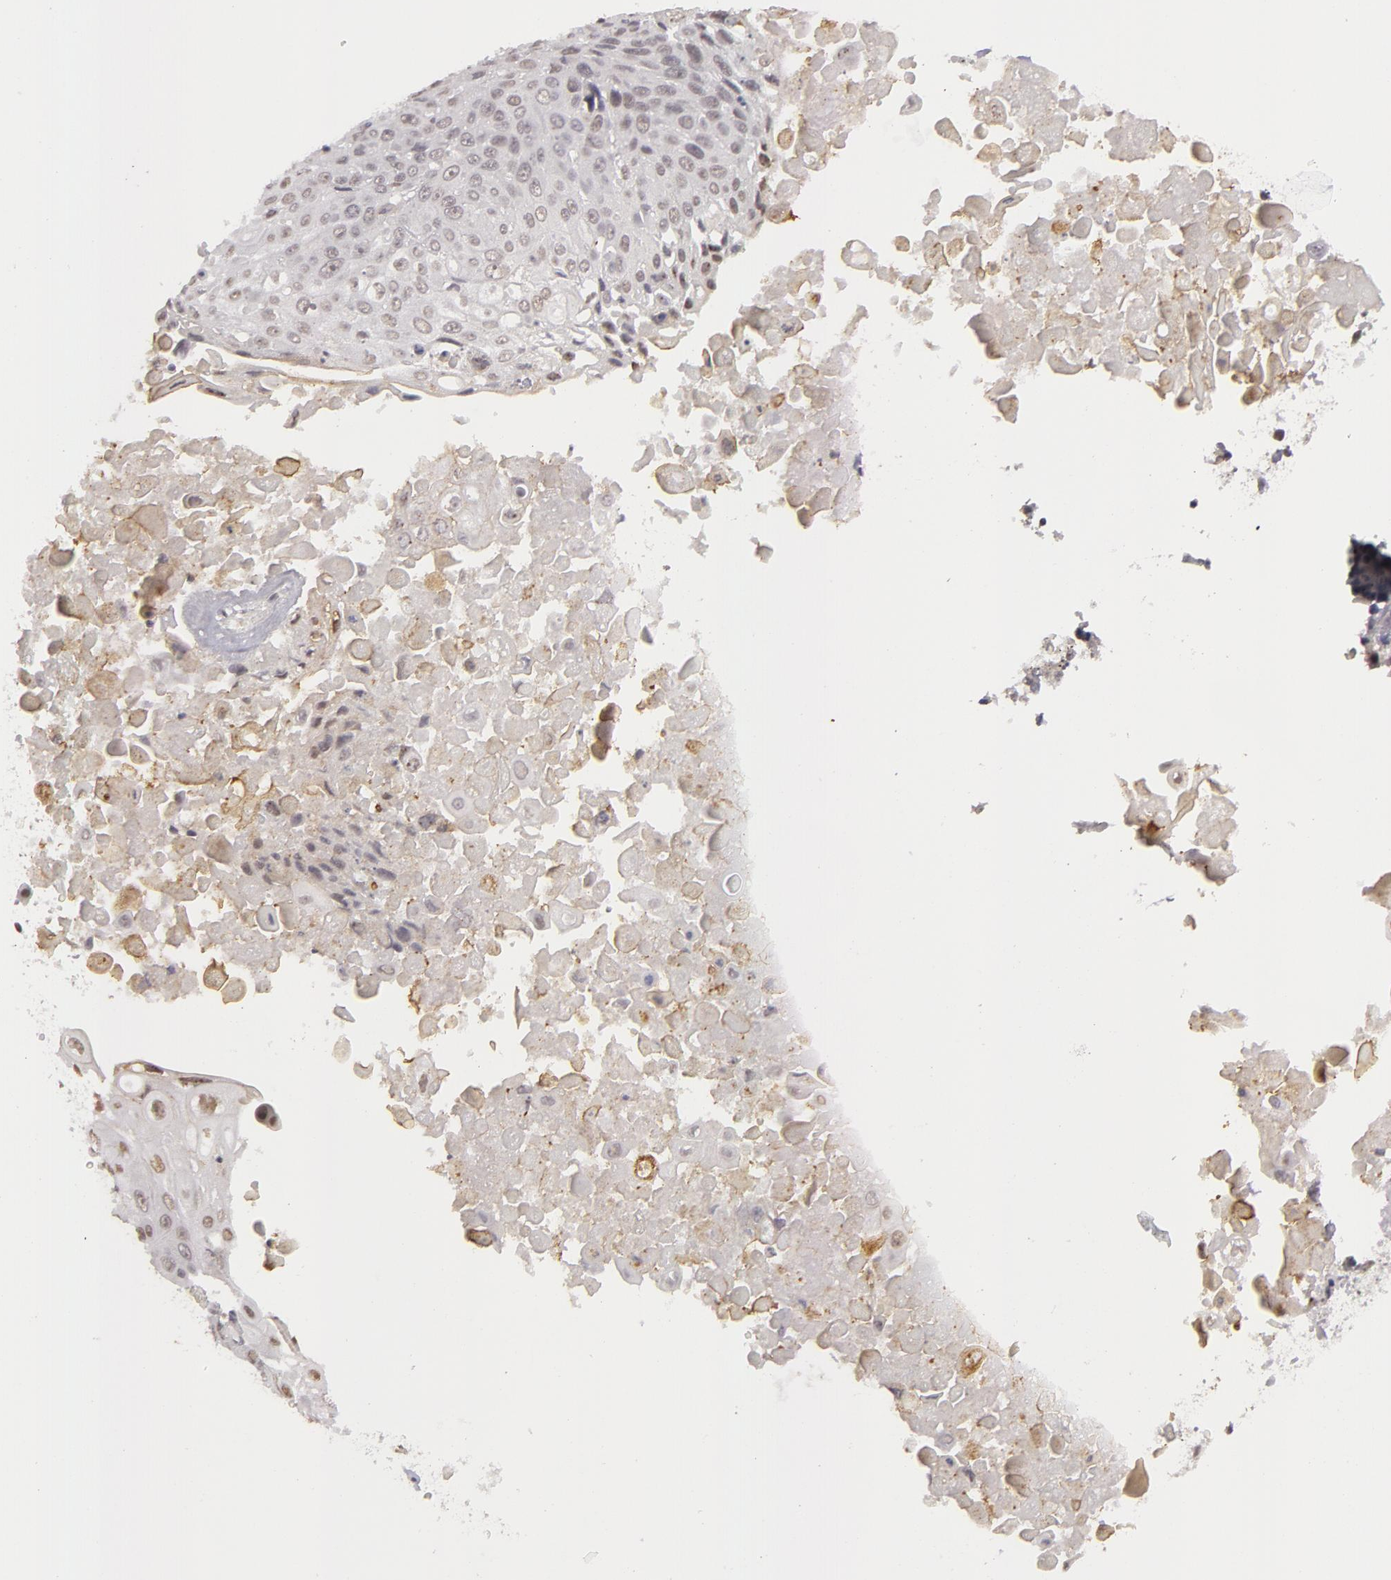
{"staining": {"intensity": "weak", "quantity": "<25%", "location": "nuclear"}, "tissue": "lung cancer", "cell_type": "Tumor cells", "image_type": "cancer", "snomed": [{"axis": "morphology", "description": "Adenocarcinoma, NOS"}, {"axis": "topography", "description": "Lung"}], "caption": "Tumor cells are negative for brown protein staining in lung adenocarcinoma.", "gene": "RRP7A", "patient": {"sex": "male", "age": 60}}